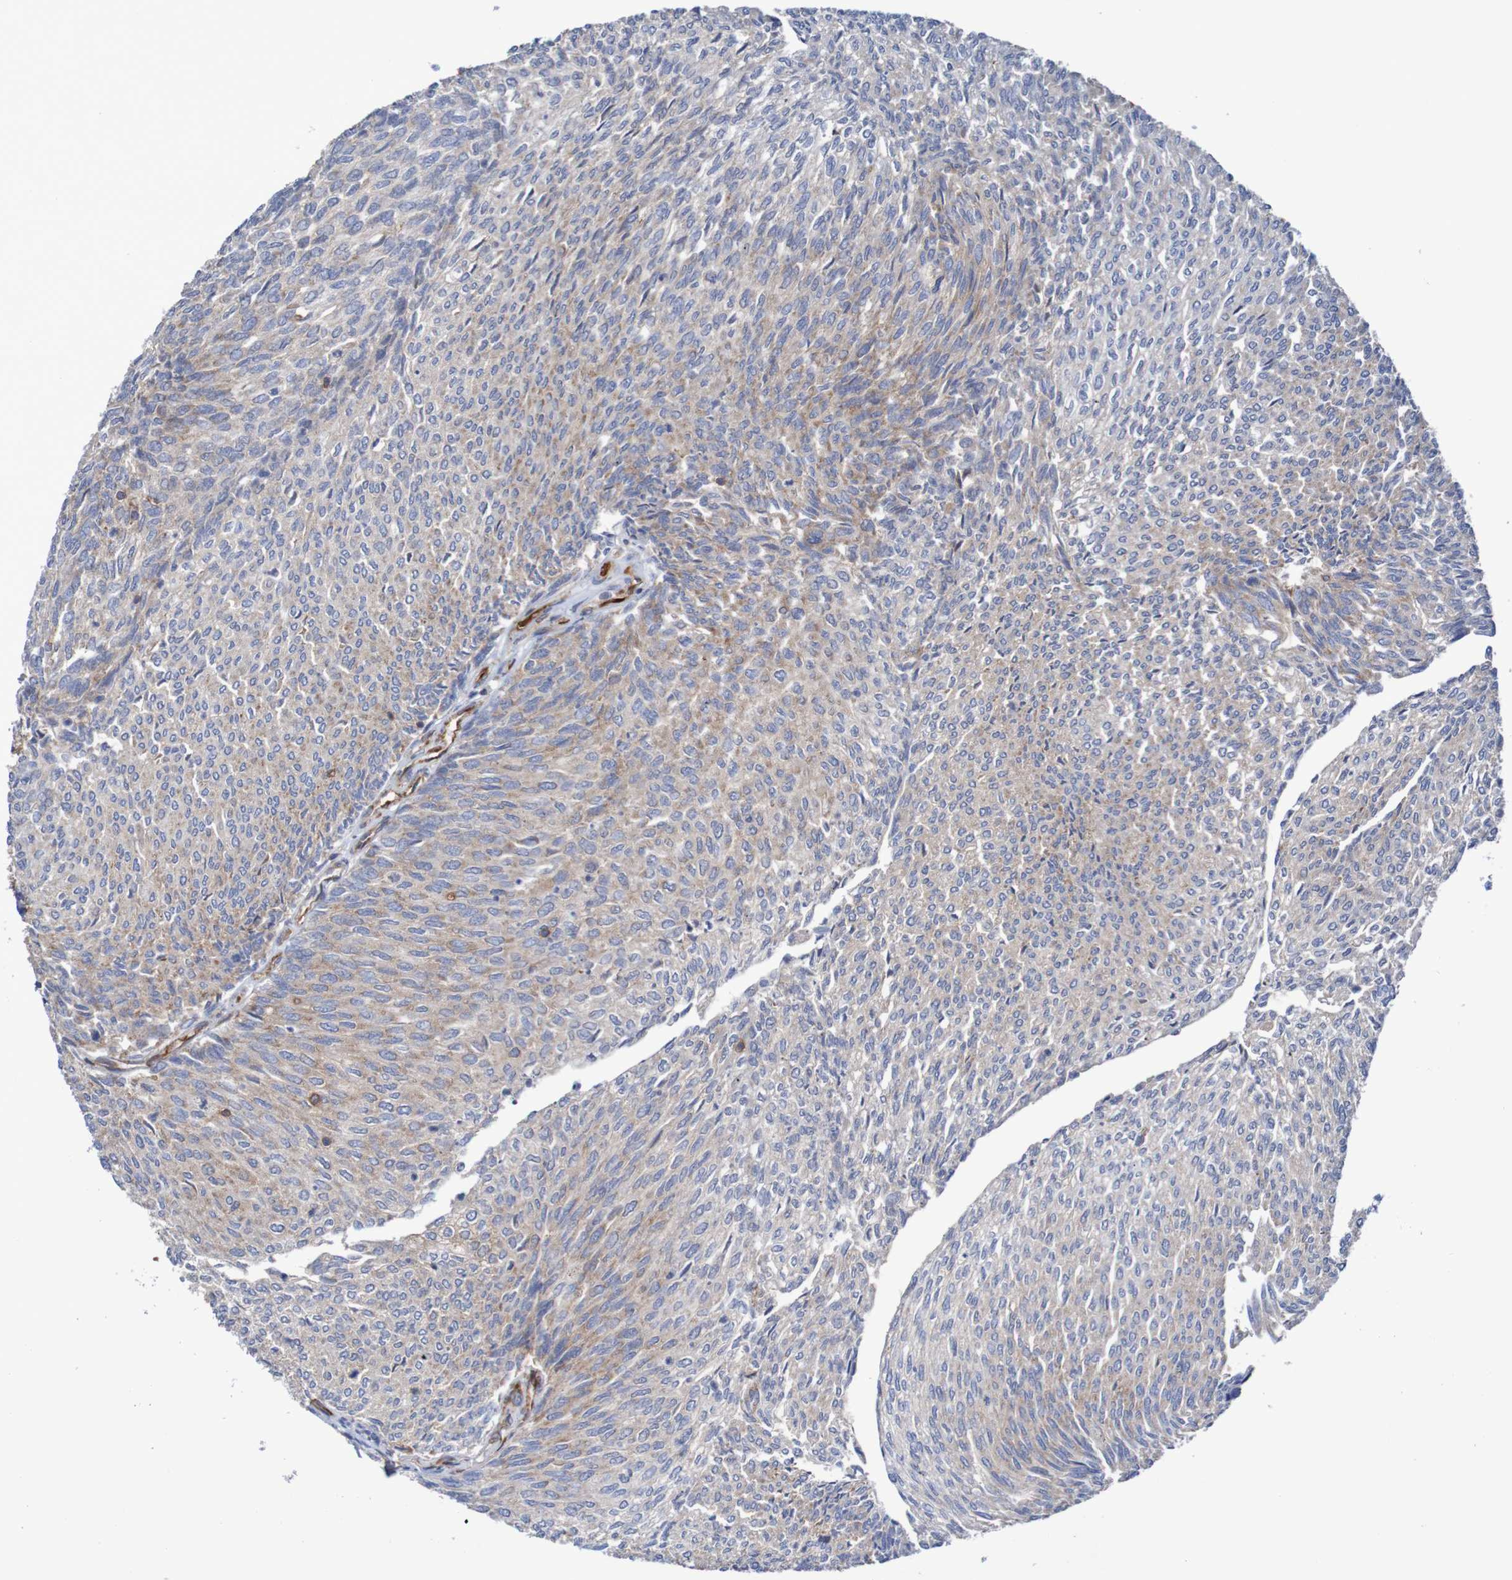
{"staining": {"intensity": "weak", "quantity": "<25%", "location": "cytoplasmic/membranous"}, "tissue": "urothelial cancer", "cell_type": "Tumor cells", "image_type": "cancer", "snomed": [{"axis": "morphology", "description": "Urothelial carcinoma, Low grade"}, {"axis": "topography", "description": "Urinary bladder"}], "caption": "There is no significant positivity in tumor cells of urothelial carcinoma (low-grade).", "gene": "FXR2", "patient": {"sex": "female", "age": 79}}